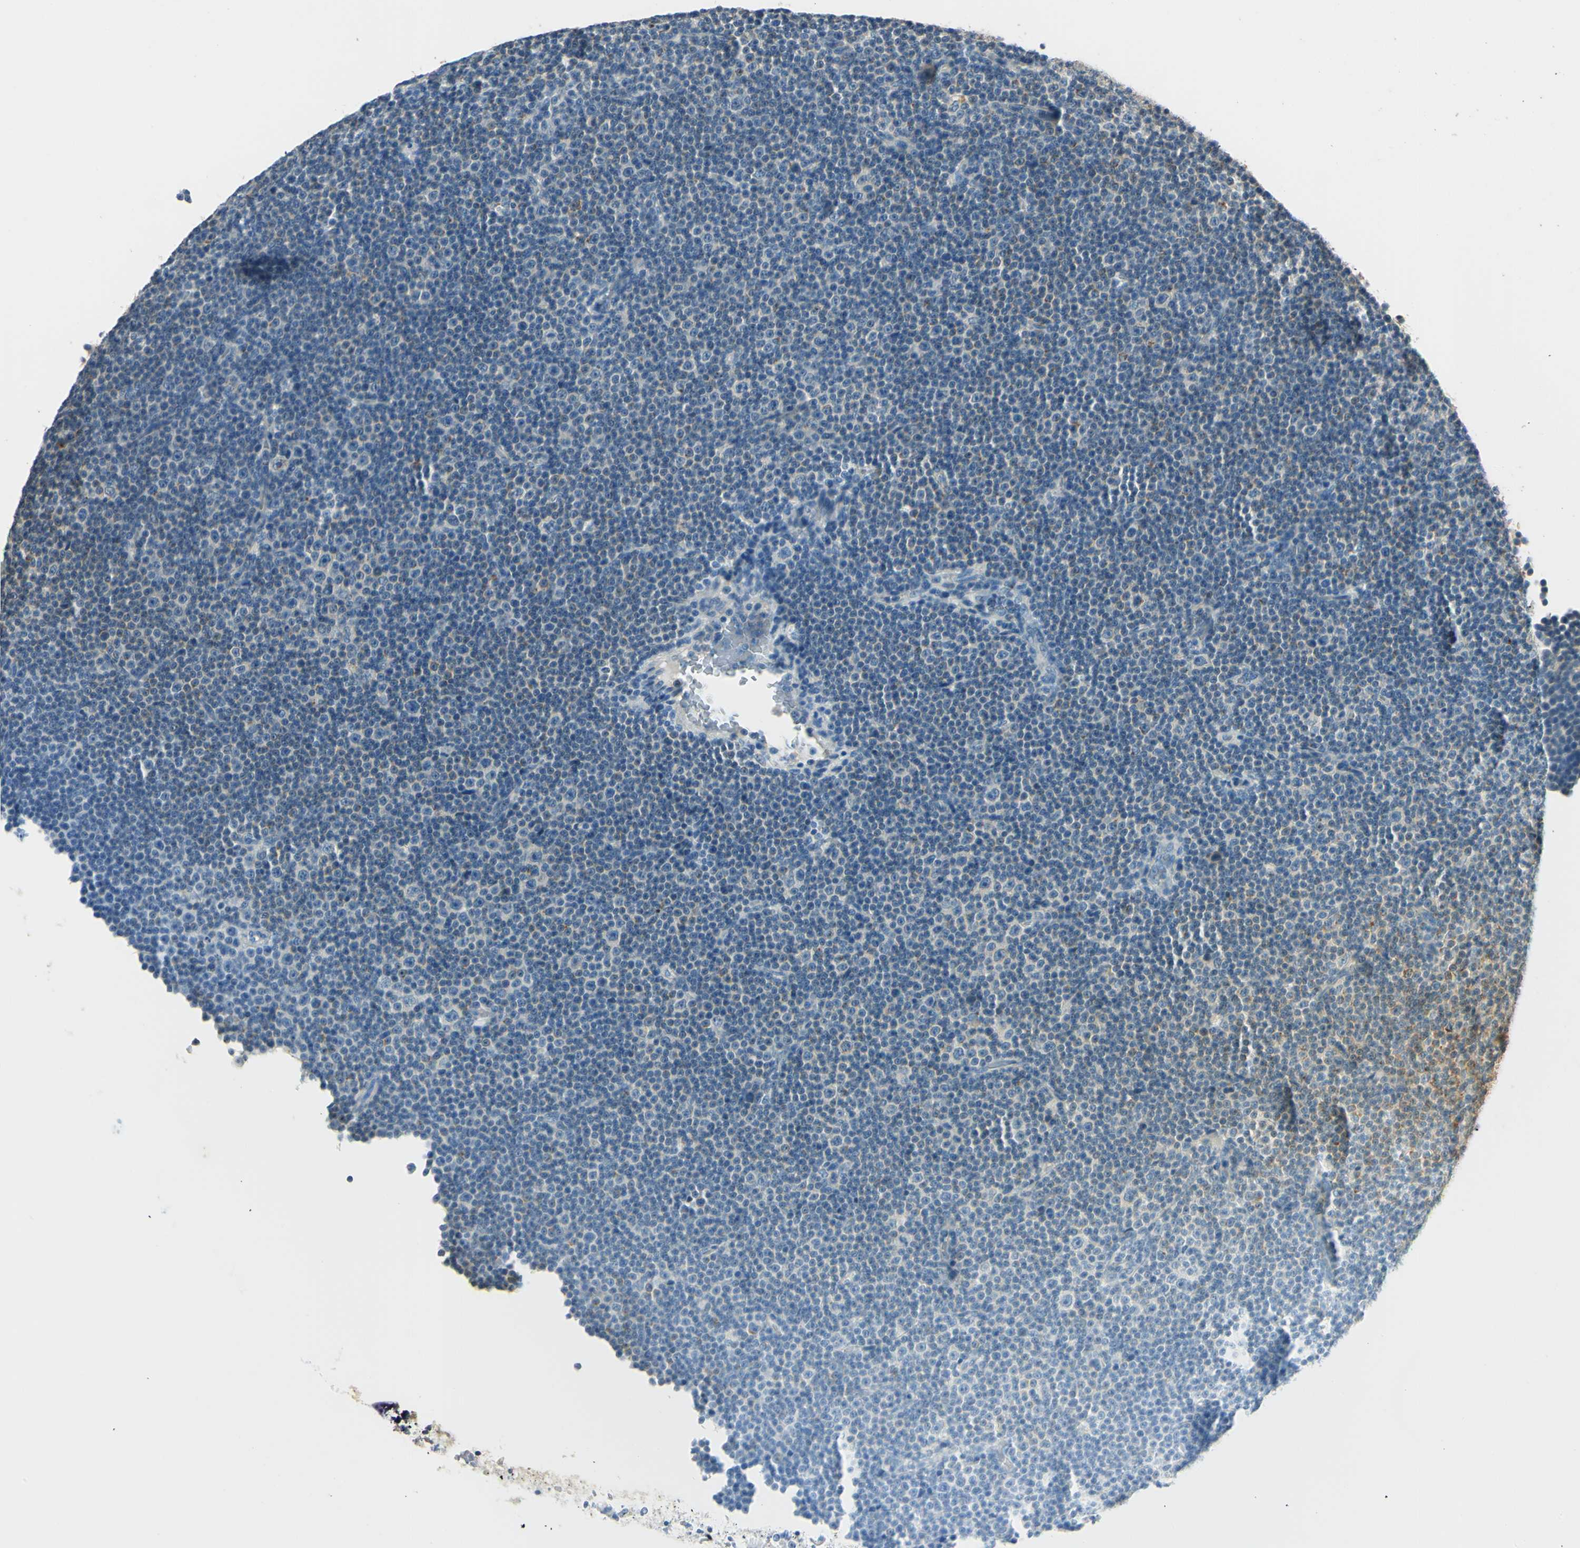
{"staining": {"intensity": "negative", "quantity": "none", "location": "none"}, "tissue": "lymphoma", "cell_type": "Tumor cells", "image_type": "cancer", "snomed": [{"axis": "morphology", "description": "Malignant lymphoma, non-Hodgkin's type, Low grade"}, {"axis": "topography", "description": "Lymph node"}], "caption": "Tumor cells show no significant protein positivity in low-grade malignant lymphoma, non-Hodgkin's type.", "gene": "ARHGEF17", "patient": {"sex": "female", "age": 67}}